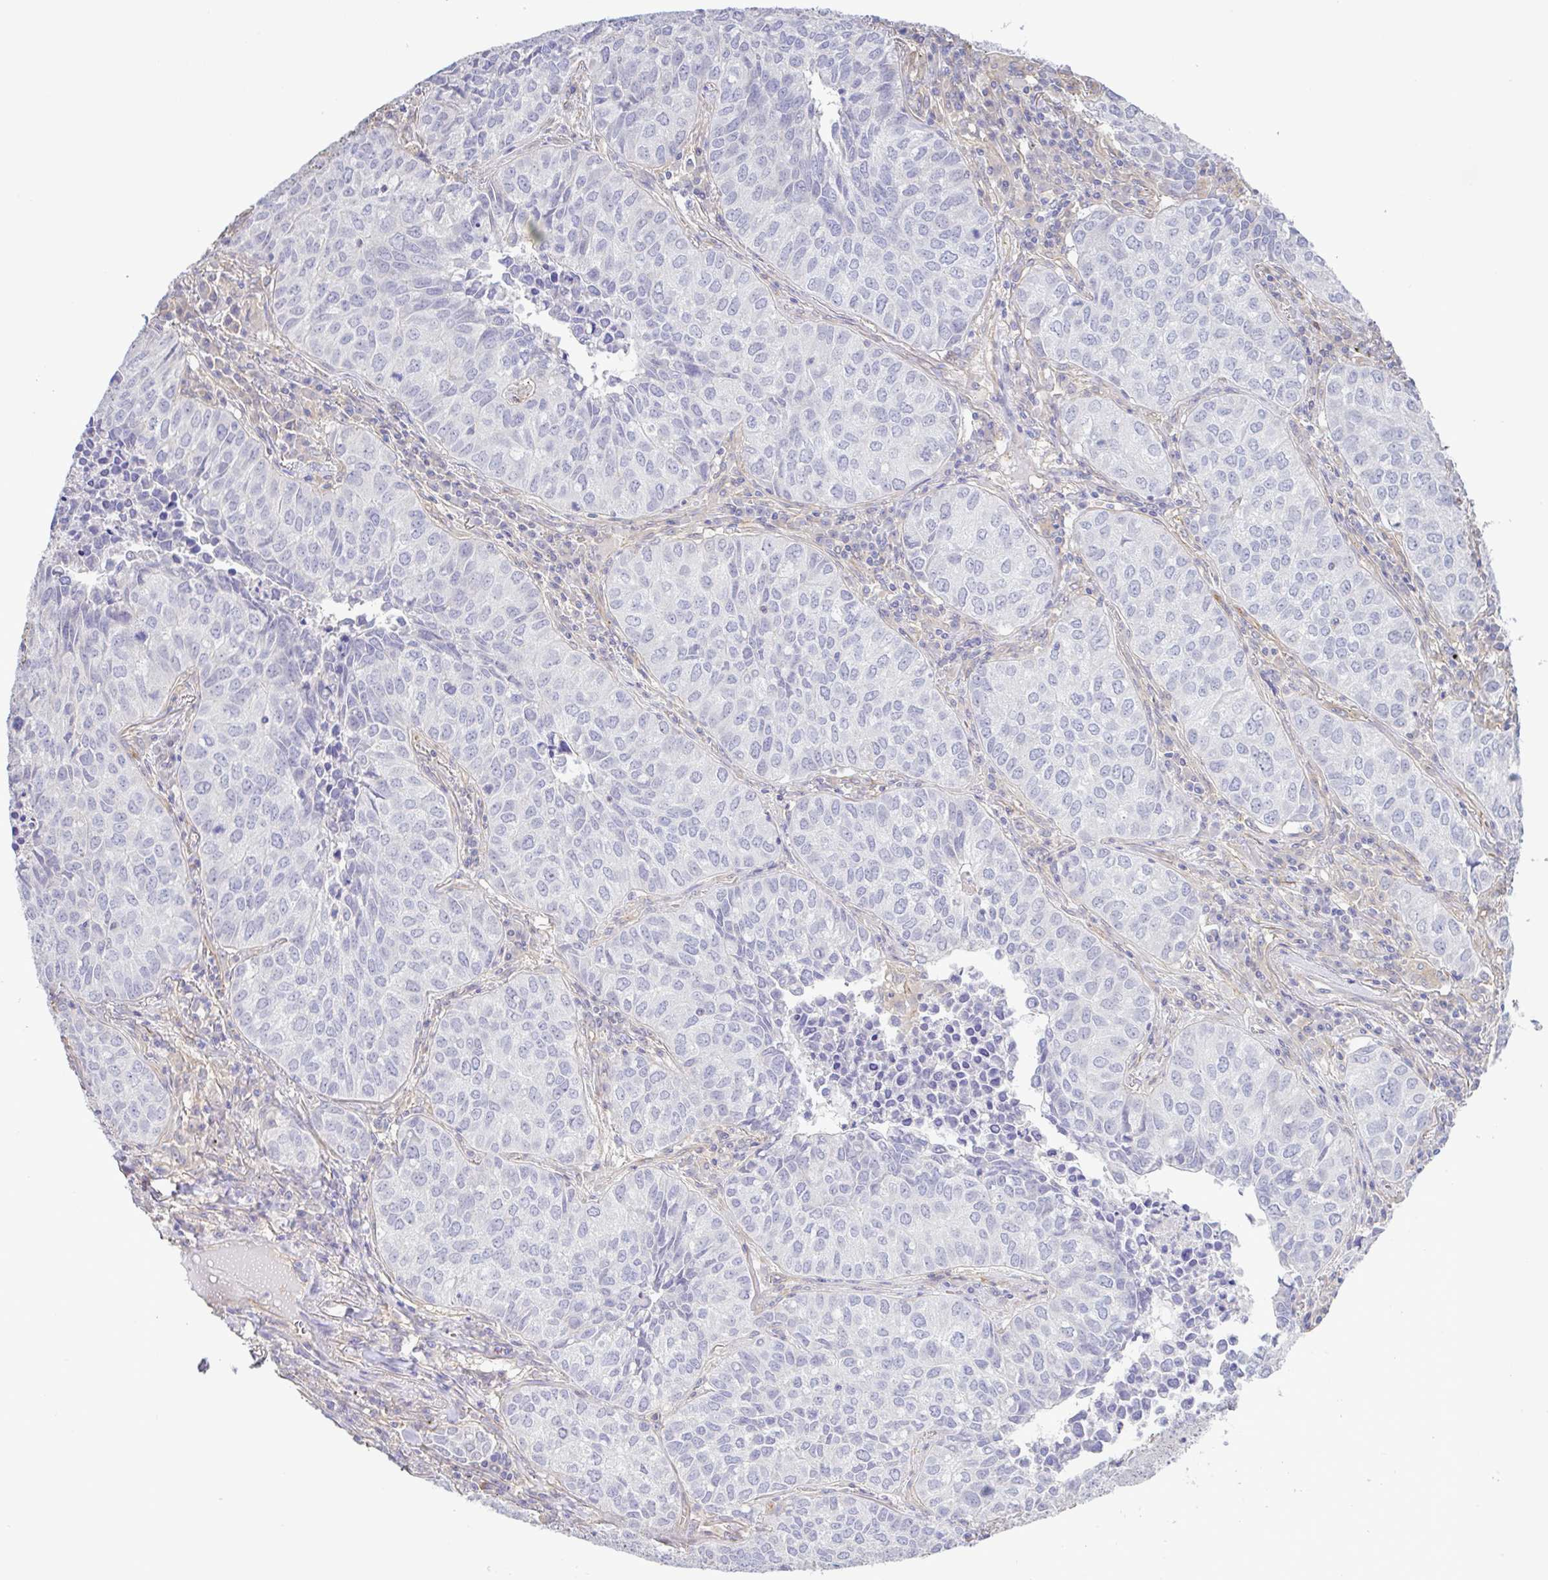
{"staining": {"intensity": "negative", "quantity": "none", "location": "none"}, "tissue": "lung cancer", "cell_type": "Tumor cells", "image_type": "cancer", "snomed": [{"axis": "morphology", "description": "Adenocarcinoma, NOS"}, {"axis": "topography", "description": "Lung"}], "caption": "The photomicrograph displays no significant expression in tumor cells of adenocarcinoma (lung). (Brightfield microscopy of DAB (3,3'-diaminobenzidine) immunohistochemistry (IHC) at high magnification).", "gene": "PLCD4", "patient": {"sex": "female", "age": 50}}